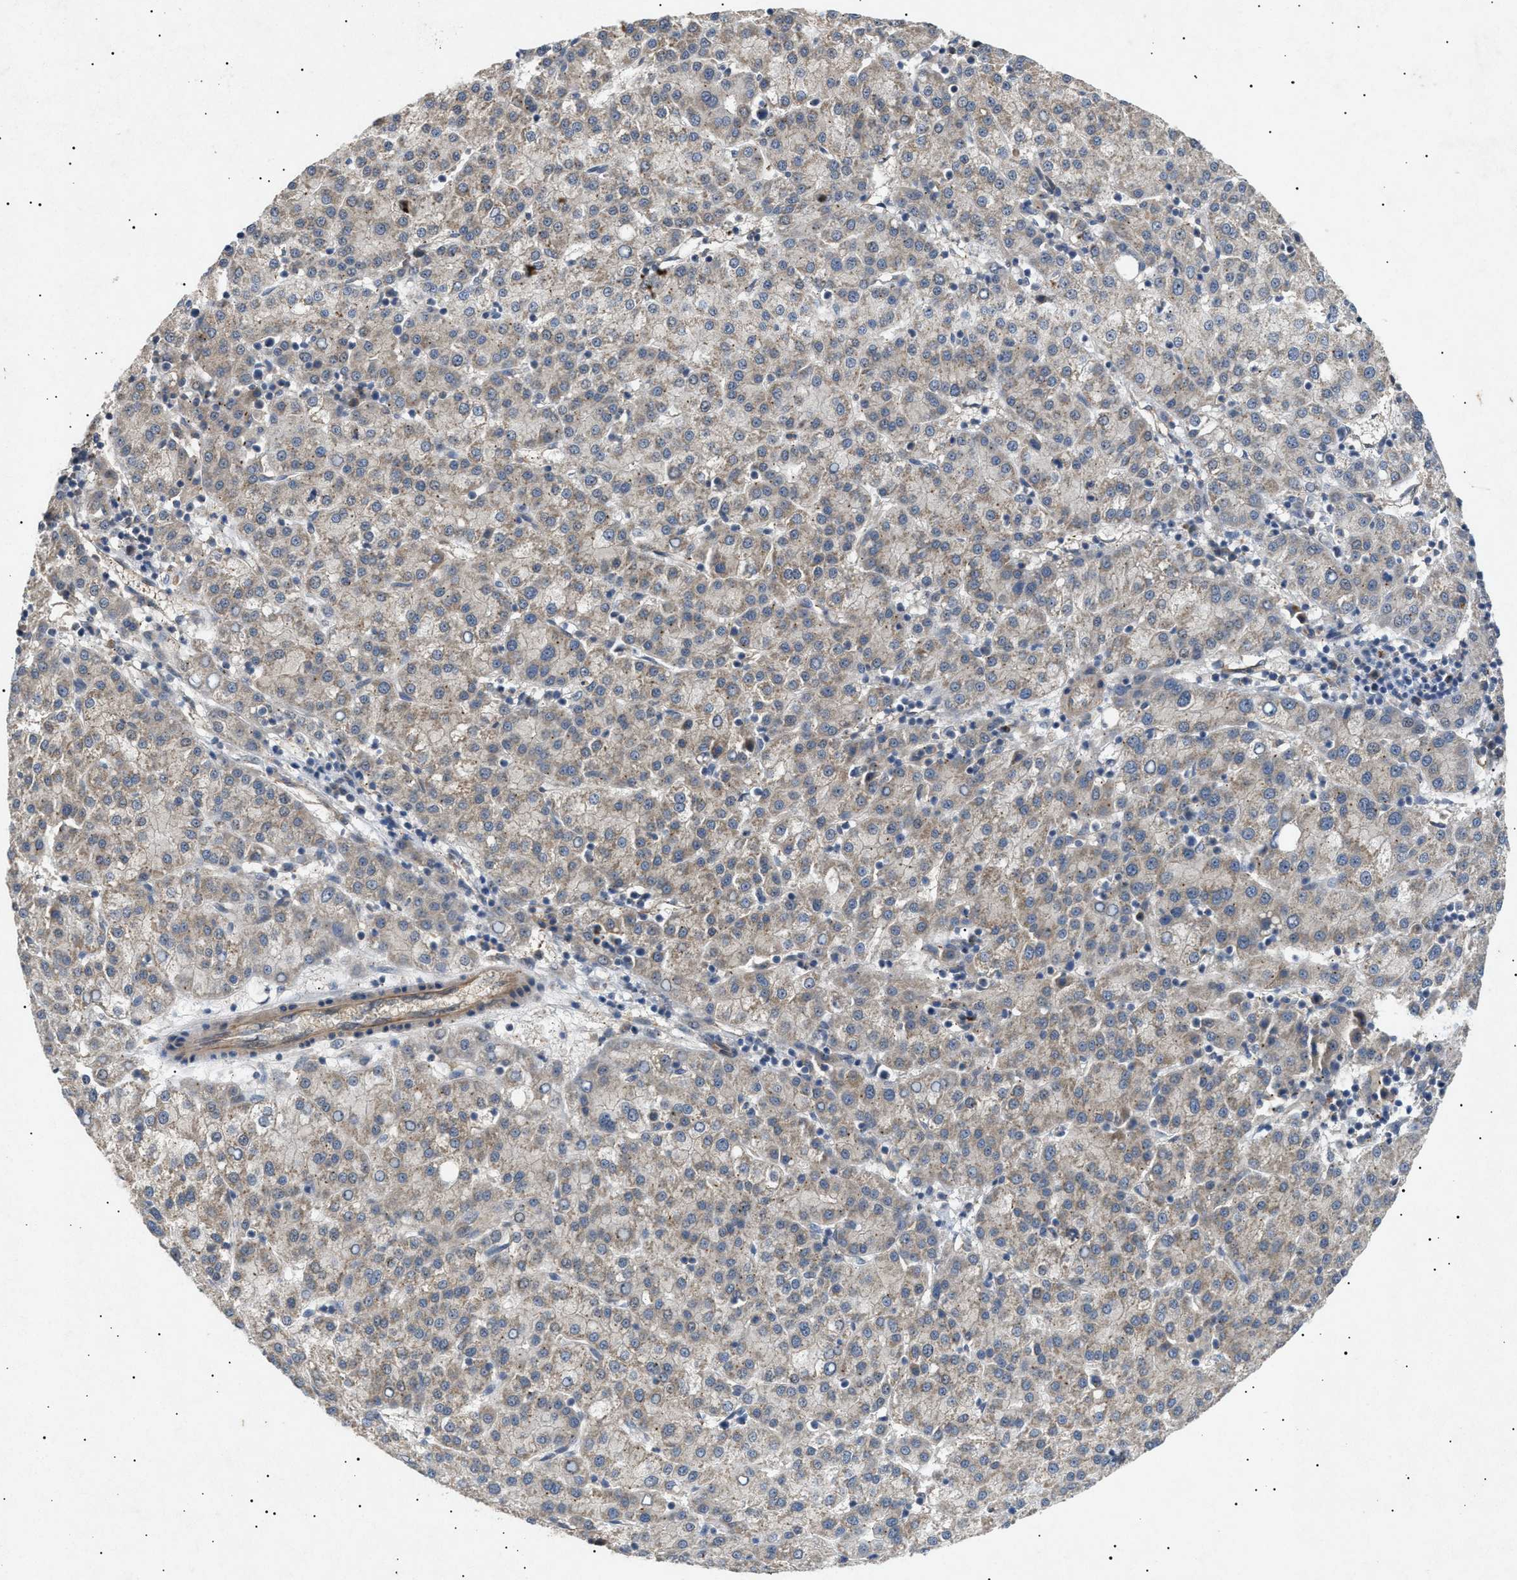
{"staining": {"intensity": "weak", "quantity": "25%-75%", "location": "cytoplasmic/membranous"}, "tissue": "liver cancer", "cell_type": "Tumor cells", "image_type": "cancer", "snomed": [{"axis": "morphology", "description": "Carcinoma, Hepatocellular, NOS"}, {"axis": "topography", "description": "Liver"}], "caption": "Immunohistochemistry staining of liver hepatocellular carcinoma, which exhibits low levels of weak cytoplasmic/membranous positivity in approximately 25%-75% of tumor cells indicating weak cytoplasmic/membranous protein expression. The staining was performed using DAB (brown) for protein detection and nuclei were counterstained in hematoxylin (blue).", "gene": "SIRT5", "patient": {"sex": "female", "age": 58}}